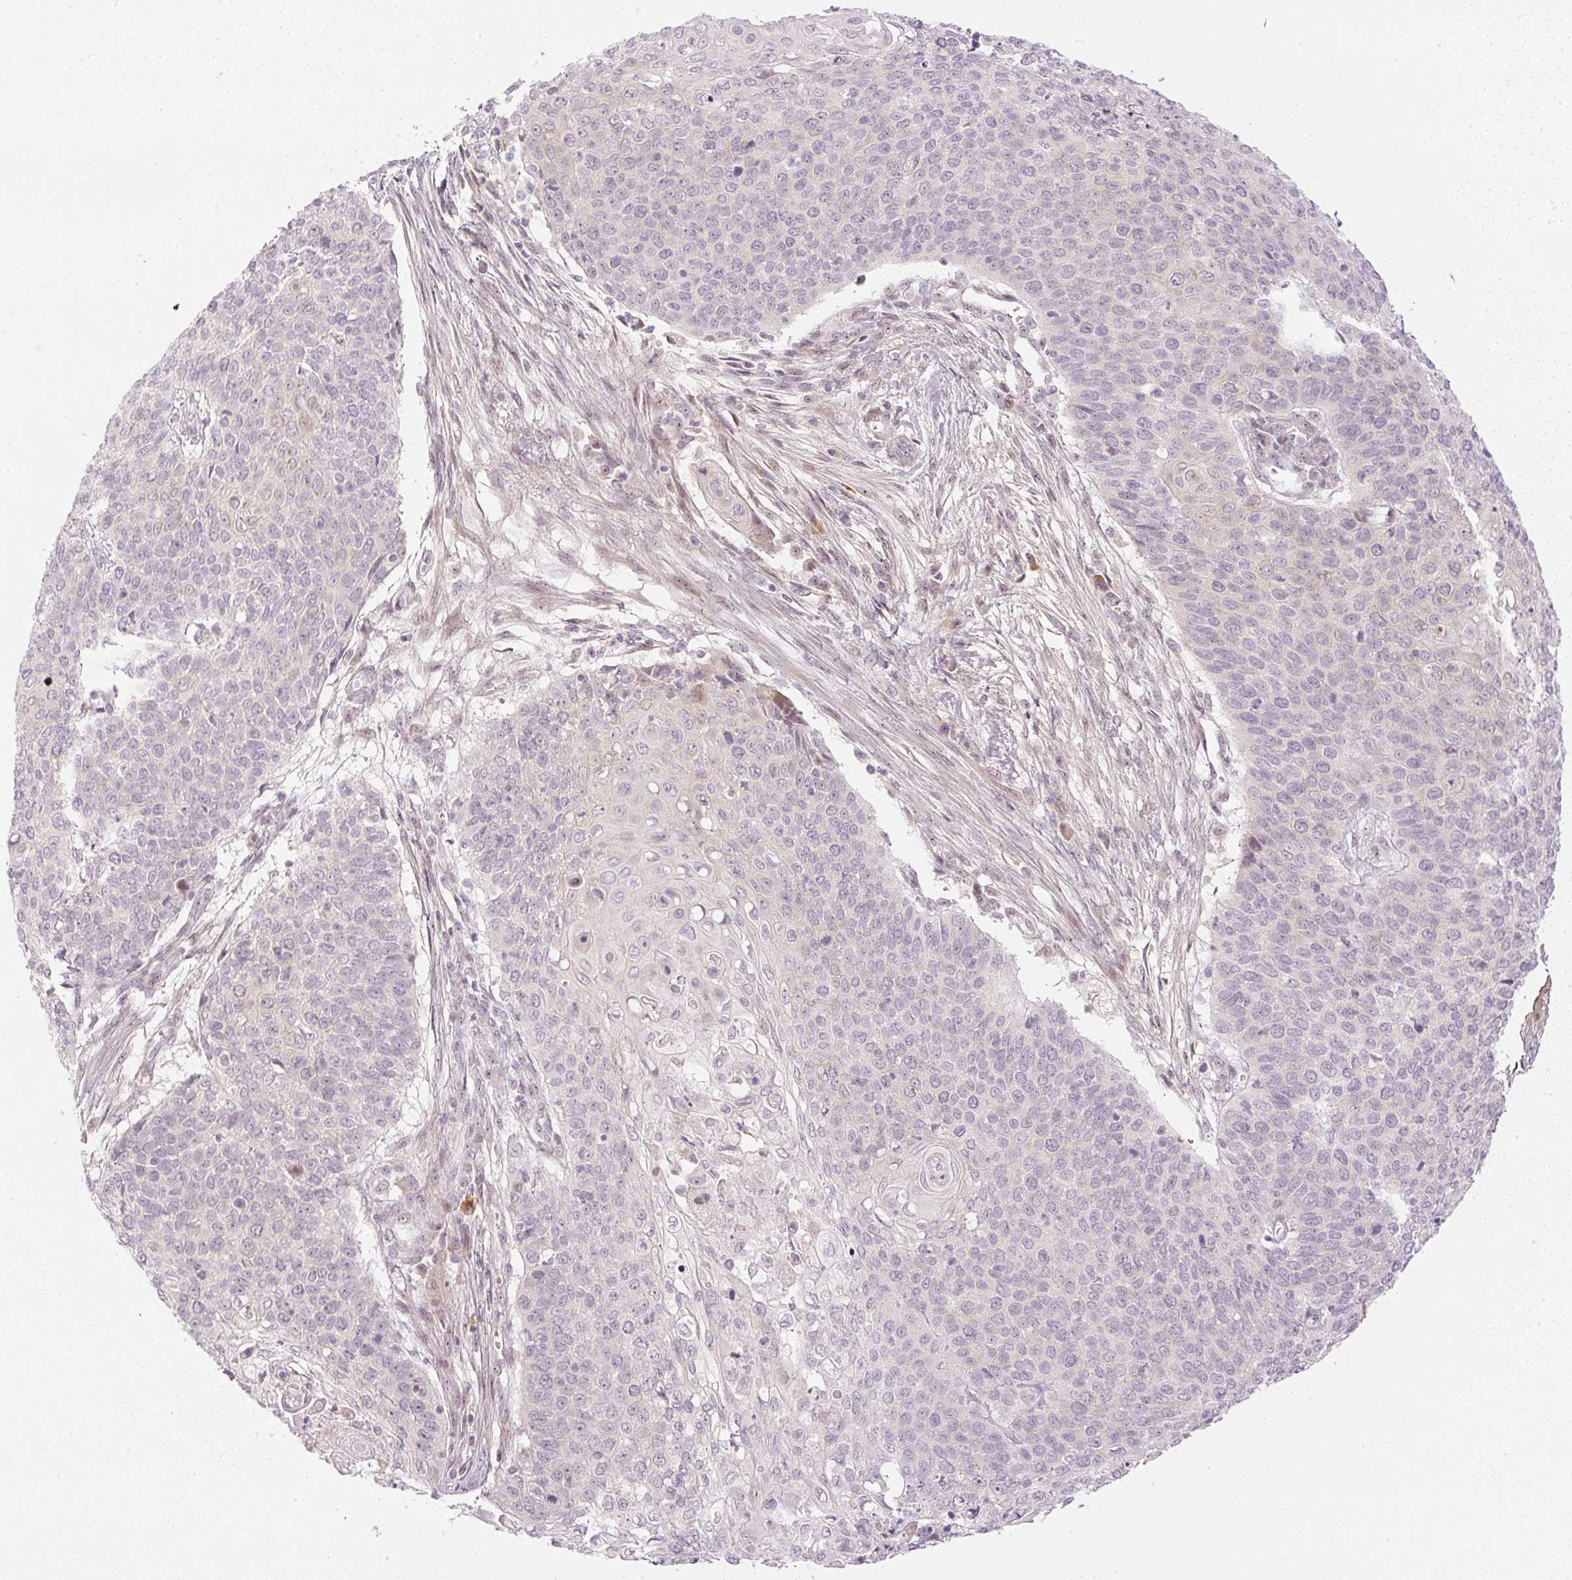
{"staining": {"intensity": "negative", "quantity": "none", "location": "none"}, "tissue": "cervical cancer", "cell_type": "Tumor cells", "image_type": "cancer", "snomed": [{"axis": "morphology", "description": "Squamous cell carcinoma, NOS"}, {"axis": "topography", "description": "Cervix"}], "caption": "Immunohistochemistry of human cervical squamous cell carcinoma exhibits no staining in tumor cells. Nuclei are stained in blue.", "gene": "AAR2", "patient": {"sex": "female", "age": 39}}